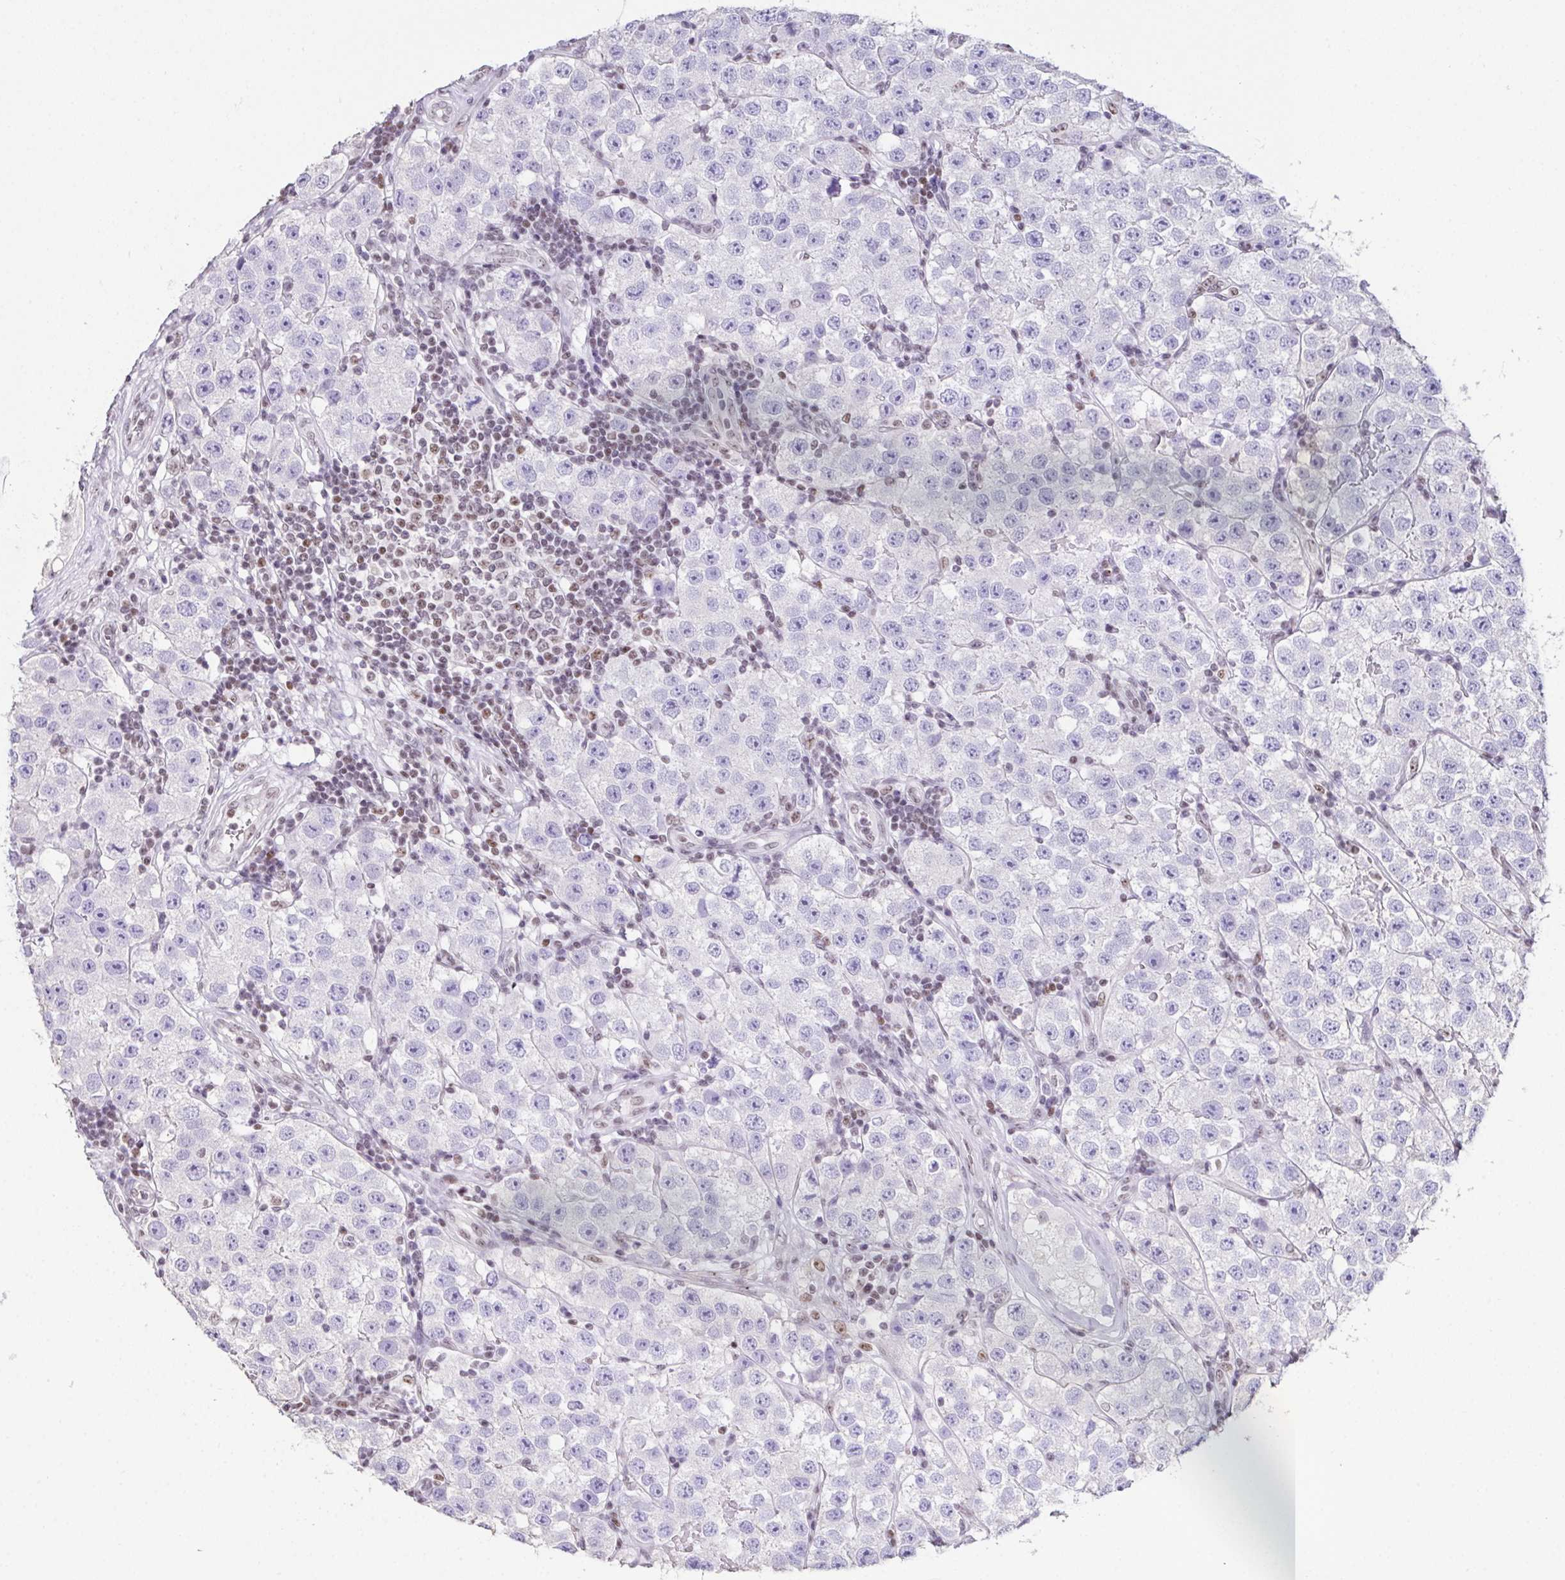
{"staining": {"intensity": "negative", "quantity": "none", "location": "none"}, "tissue": "testis cancer", "cell_type": "Tumor cells", "image_type": "cancer", "snomed": [{"axis": "morphology", "description": "Seminoma, NOS"}, {"axis": "topography", "description": "Testis"}], "caption": "This is an immunohistochemistry micrograph of human testis cancer (seminoma). There is no expression in tumor cells.", "gene": "ZNF800", "patient": {"sex": "male", "age": 34}}